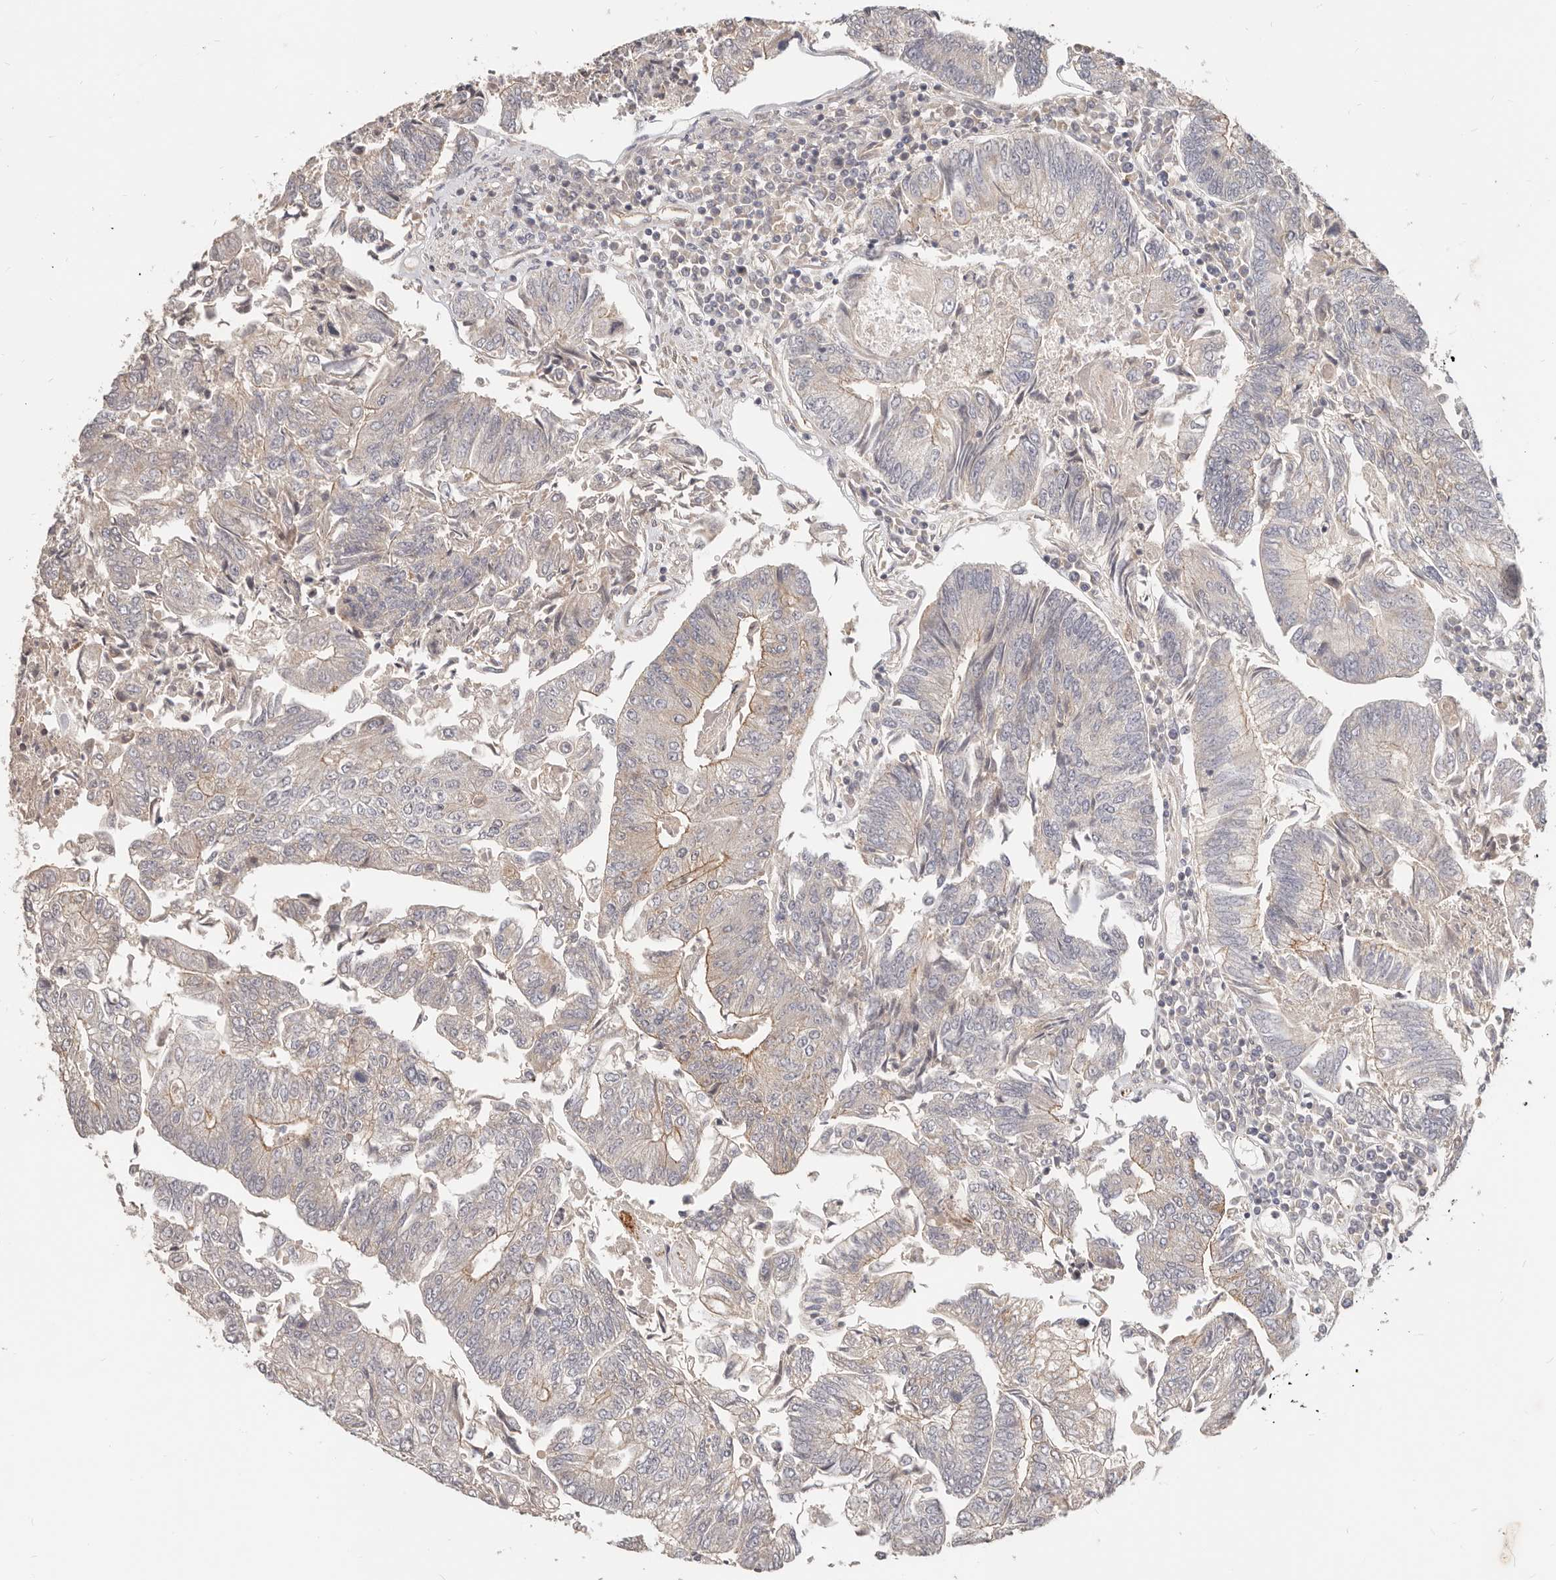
{"staining": {"intensity": "moderate", "quantity": "<25%", "location": "cytoplasmic/membranous"}, "tissue": "colorectal cancer", "cell_type": "Tumor cells", "image_type": "cancer", "snomed": [{"axis": "morphology", "description": "Adenocarcinoma, NOS"}, {"axis": "topography", "description": "Colon"}], "caption": "An immunohistochemistry (IHC) micrograph of neoplastic tissue is shown. Protein staining in brown shows moderate cytoplasmic/membranous positivity in colorectal cancer within tumor cells.", "gene": "ZRANB1", "patient": {"sex": "female", "age": 67}}